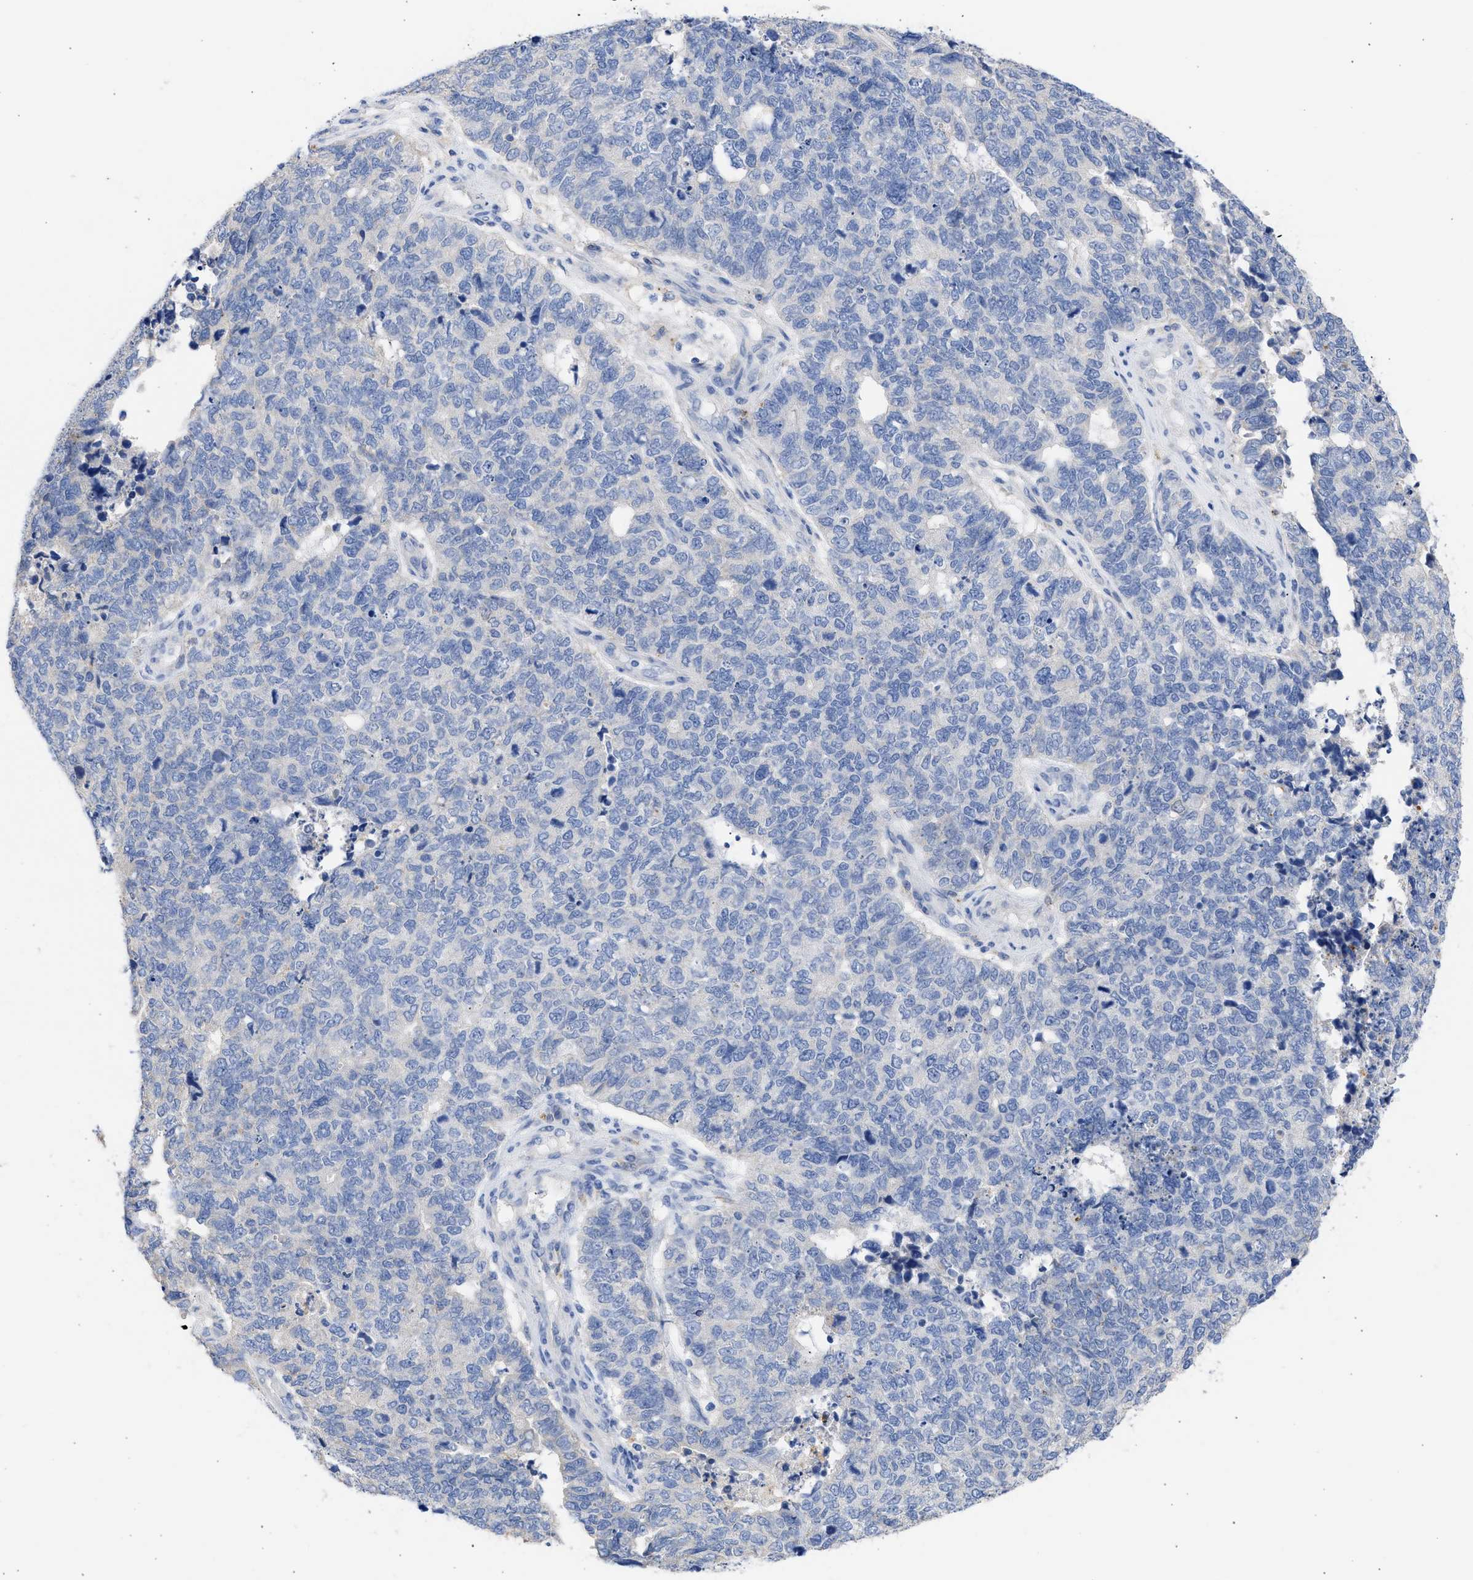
{"staining": {"intensity": "negative", "quantity": "none", "location": "none"}, "tissue": "cervical cancer", "cell_type": "Tumor cells", "image_type": "cancer", "snomed": [{"axis": "morphology", "description": "Squamous cell carcinoma, NOS"}, {"axis": "topography", "description": "Cervix"}], "caption": "IHC photomicrograph of neoplastic tissue: cervical squamous cell carcinoma stained with DAB (3,3'-diaminobenzidine) shows no significant protein expression in tumor cells. Nuclei are stained in blue.", "gene": "RSPH1", "patient": {"sex": "female", "age": 63}}